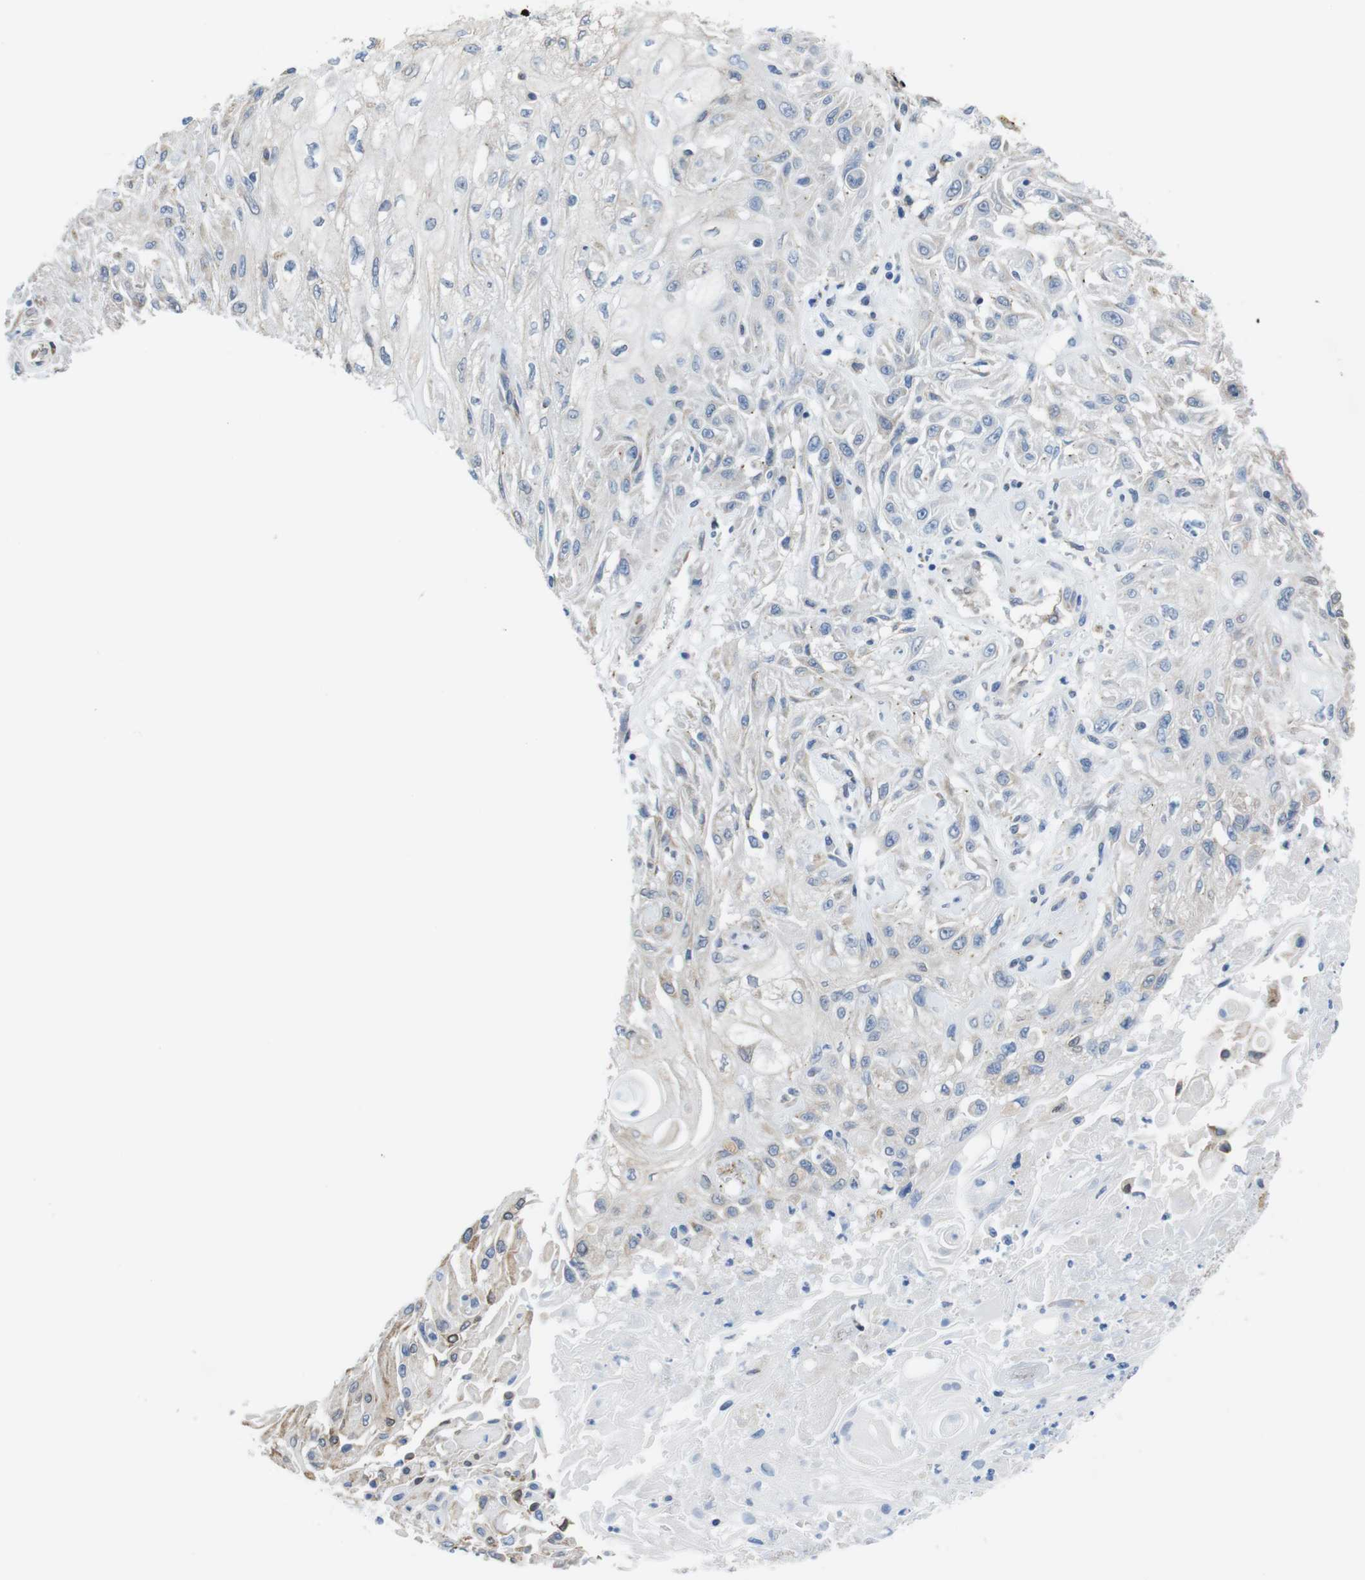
{"staining": {"intensity": "negative", "quantity": "none", "location": "none"}, "tissue": "skin cancer", "cell_type": "Tumor cells", "image_type": "cancer", "snomed": [{"axis": "morphology", "description": "Squamous cell carcinoma, NOS"}, {"axis": "topography", "description": "Skin"}], "caption": "The histopathology image displays no staining of tumor cells in squamous cell carcinoma (skin).", "gene": "CDH8", "patient": {"sex": "male", "age": 75}}